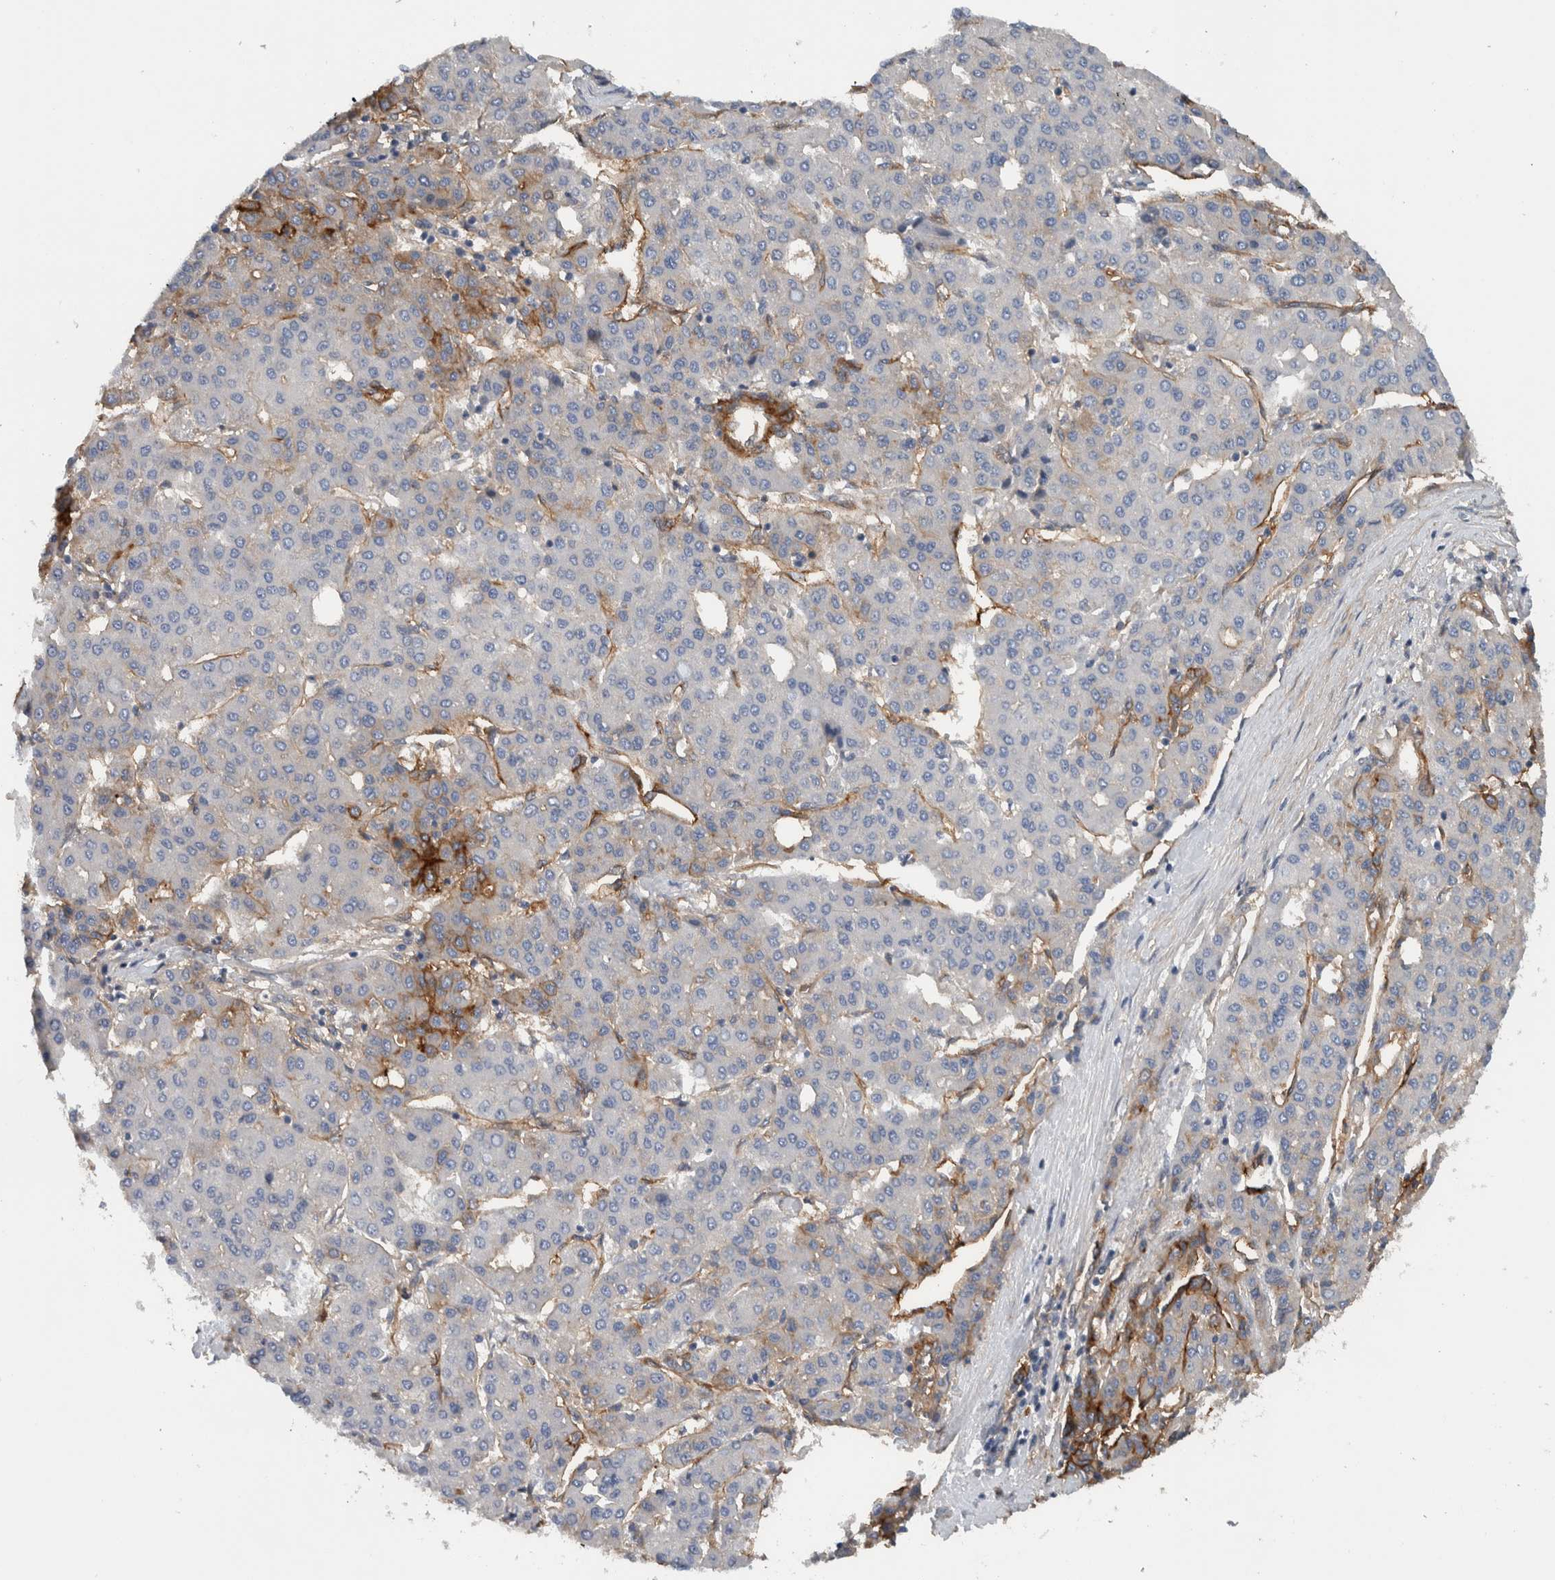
{"staining": {"intensity": "moderate", "quantity": "<25%", "location": "cytoplasmic/membranous"}, "tissue": "liver cancer", "cell_type": "Tumor cells", "image_type": "cancer", "snomed": [{"axis": "morphology", "description": "Carcinoma, Hepatocellular, NOS"}, {"axis": "topography", "description": "Liver"}], "caption": "IHC (DAB) staining of human liver hepatocellular carcinoma demonstrates moderate cytoplasmic/membranous protein expression in about <25% of tumor cells. IHC stains the protein of interest in brown and the nuclei are stained blue.", "gene": "CD59", "patient": {"sex": "male", "age": 65}}